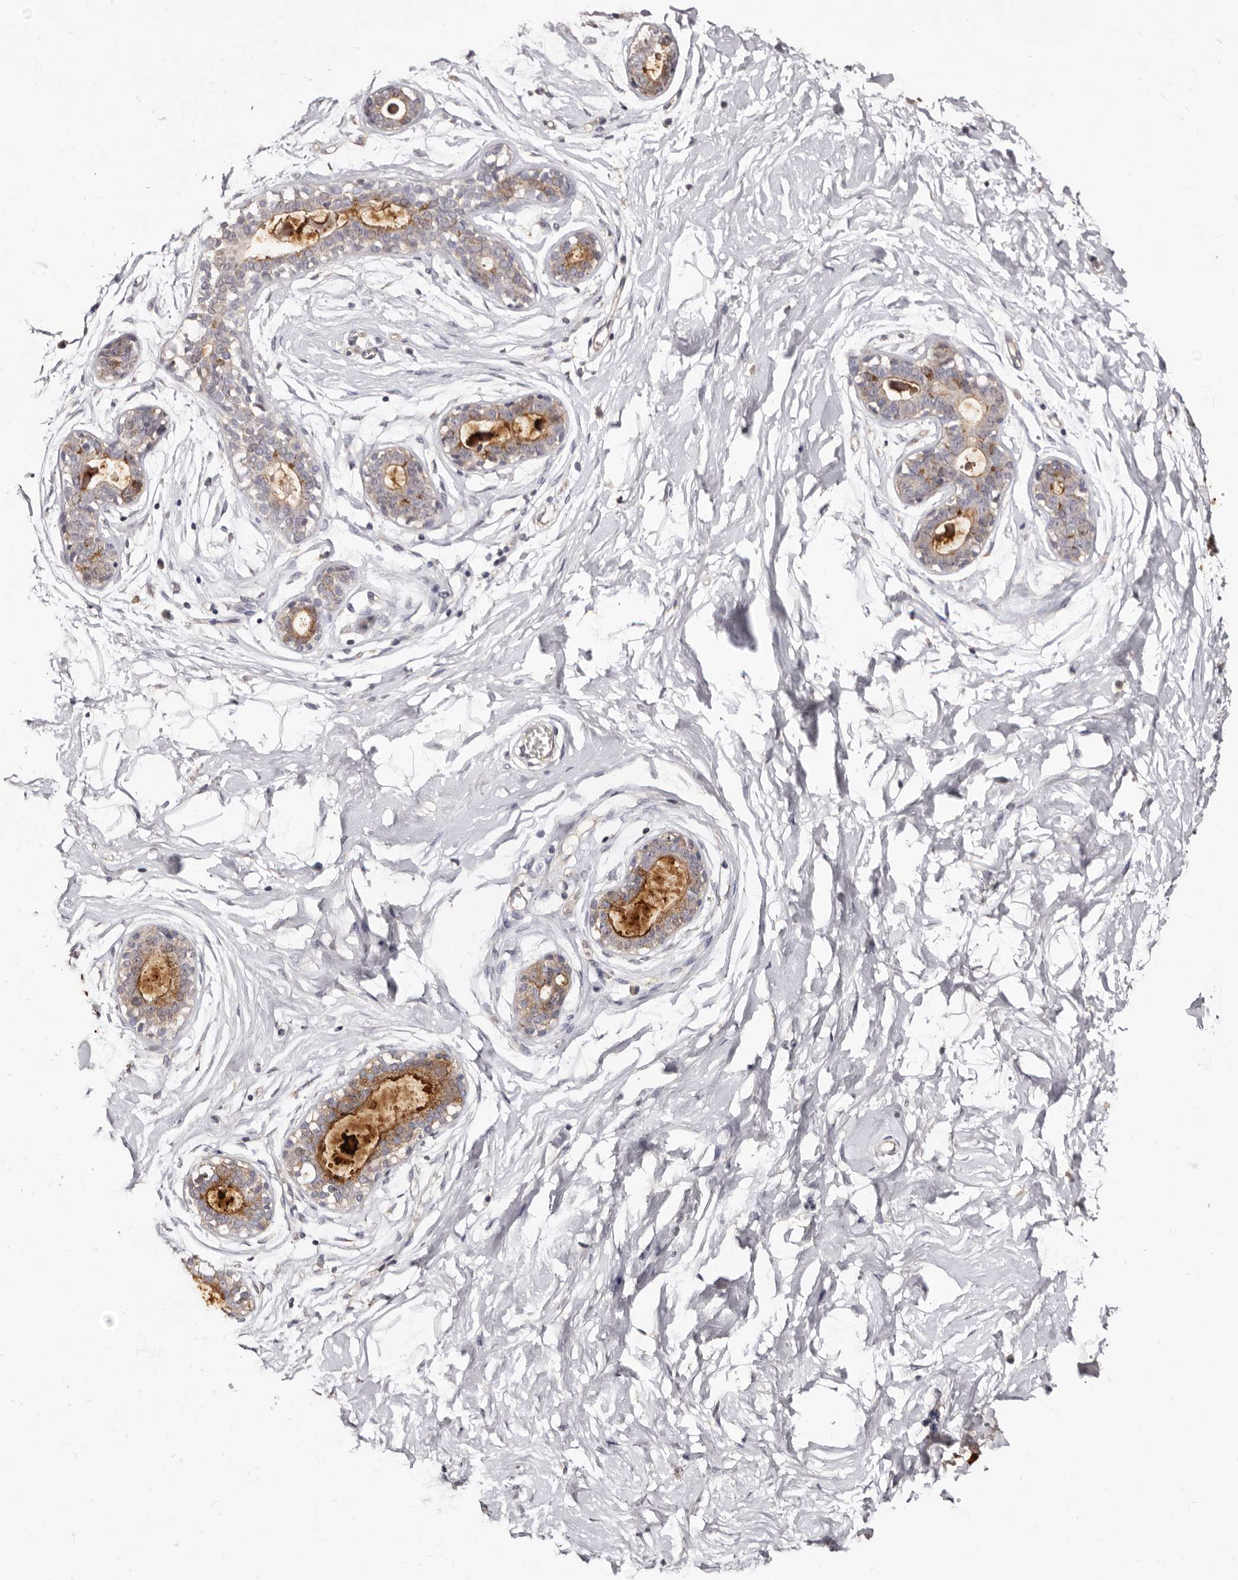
{"staining": {"intensity": "negative", "quantity": "none", "location": "none"}, "tissue": "breast", "cell_type": "Adipocytes", "image_type": "normal", "snomed": [{"axis": "morphology", "description": "Normal tissue, NOS"}, {"axis": "morphology", "description": "Adenoma, NOS"}, {"axis": "topography", "description": "Breast"}], "caption": "Adipocytes show no significant protein positivity in benign breast.", "gene": "PTAFR", "patient": {"sex": "female", "age": 23}}